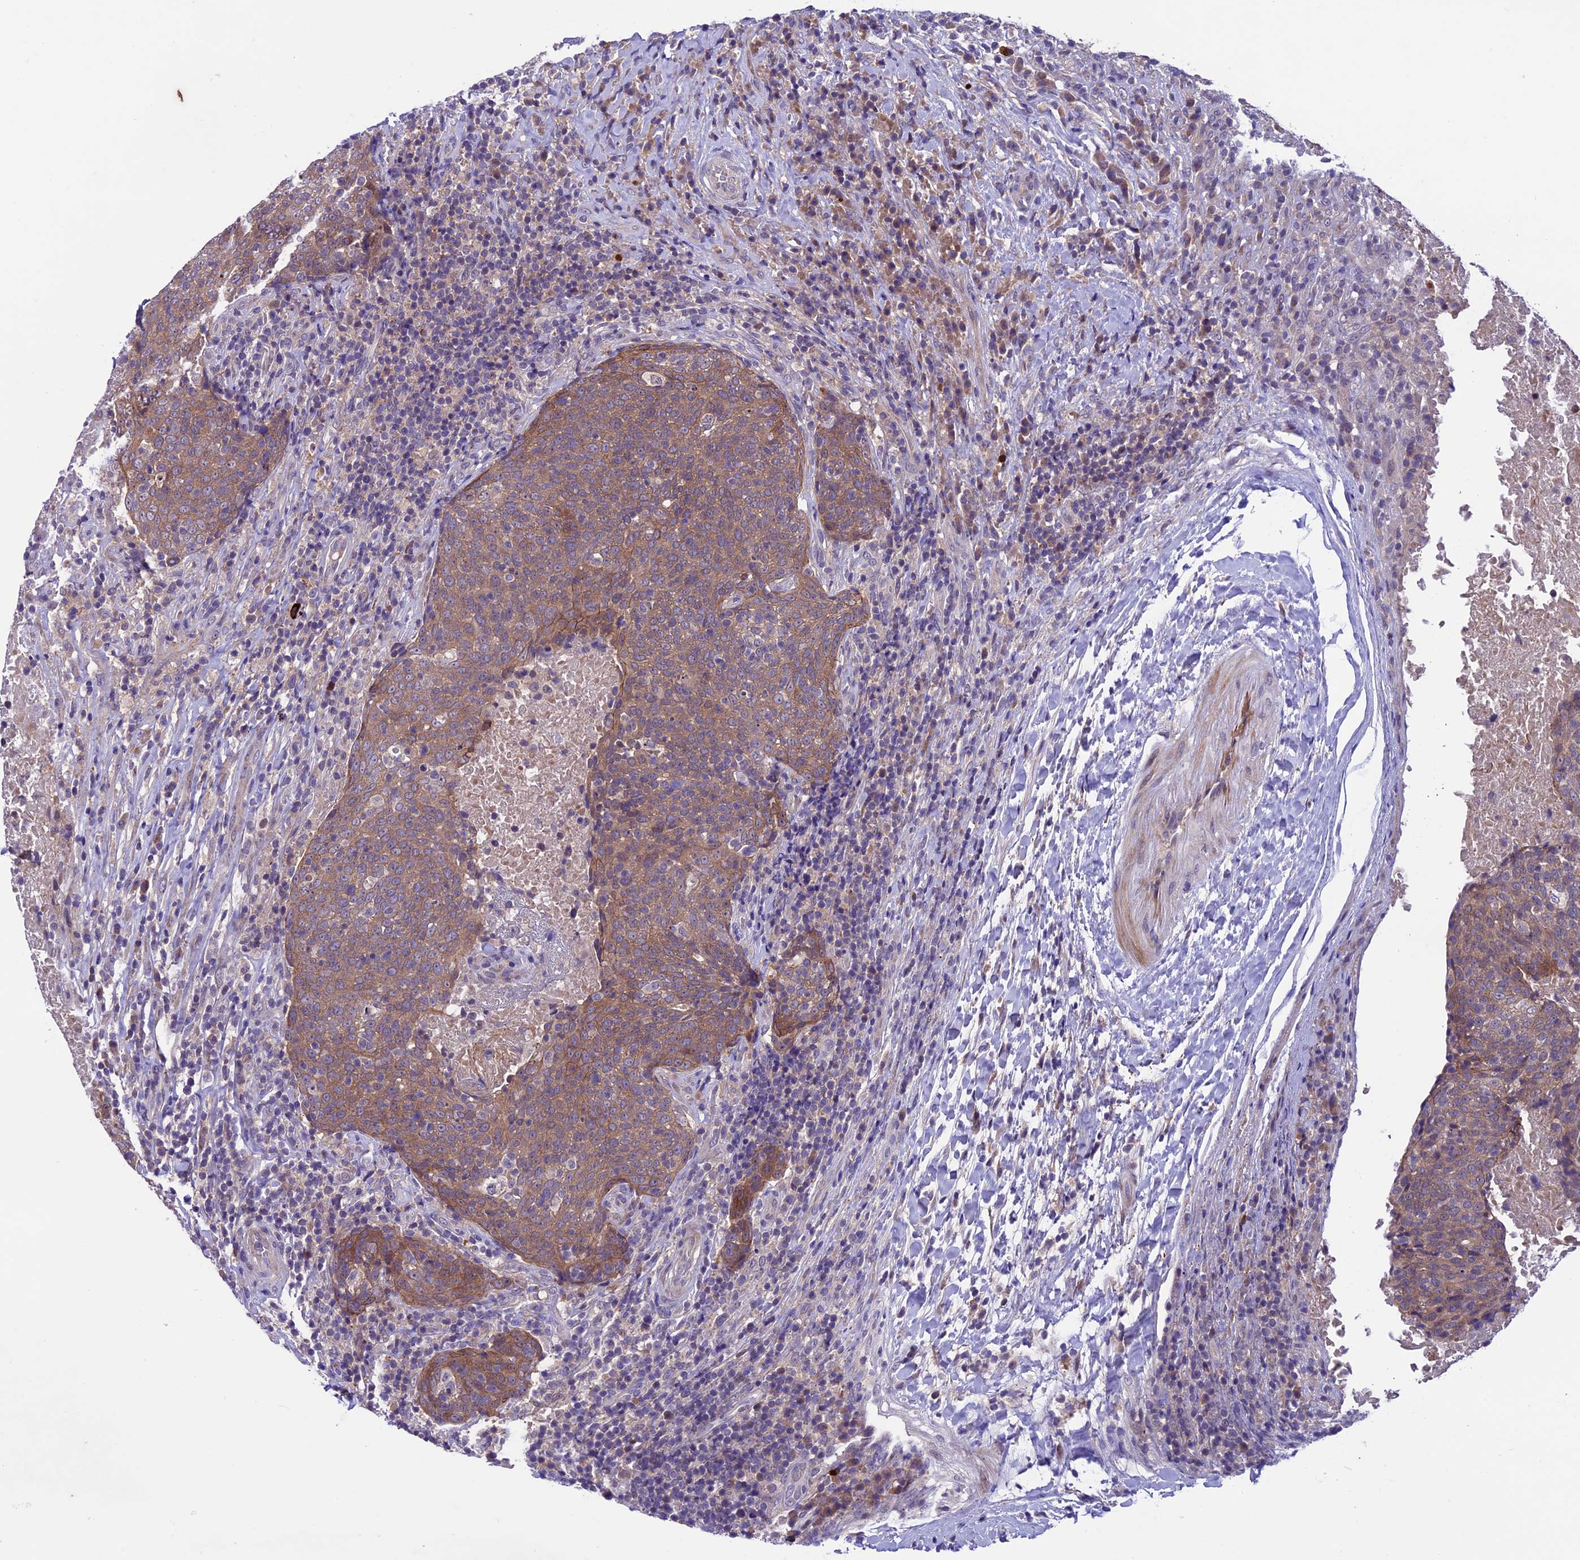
{"staining": {"intensity": "moderate", "quantity": ">75%", "location": "cytoplasmic/membranous"}, "tissue": "head and neck cancer", "cell_type": "Tumor cells", "image_type": "cancer", "snomed": [{"axis": "morphology", "description": "Squamous cell carcinoma, NOS"}, {"axis": "morphology", "description": "Squamous cell carcinoma, metastatic, NOS"}, {"axis": "topography", "description": "Lymph node"}, {"axis": "topography", "description": "Head-Neck"}], "caption": "Head and neck cancer was stained to show a protein in brown. There is medium levels of moderate cytoplasmic/membranous expression in approximately >75% of tumor cells.", "gene": "XKR7", "patient": {"sex": "male", "age": 62}}